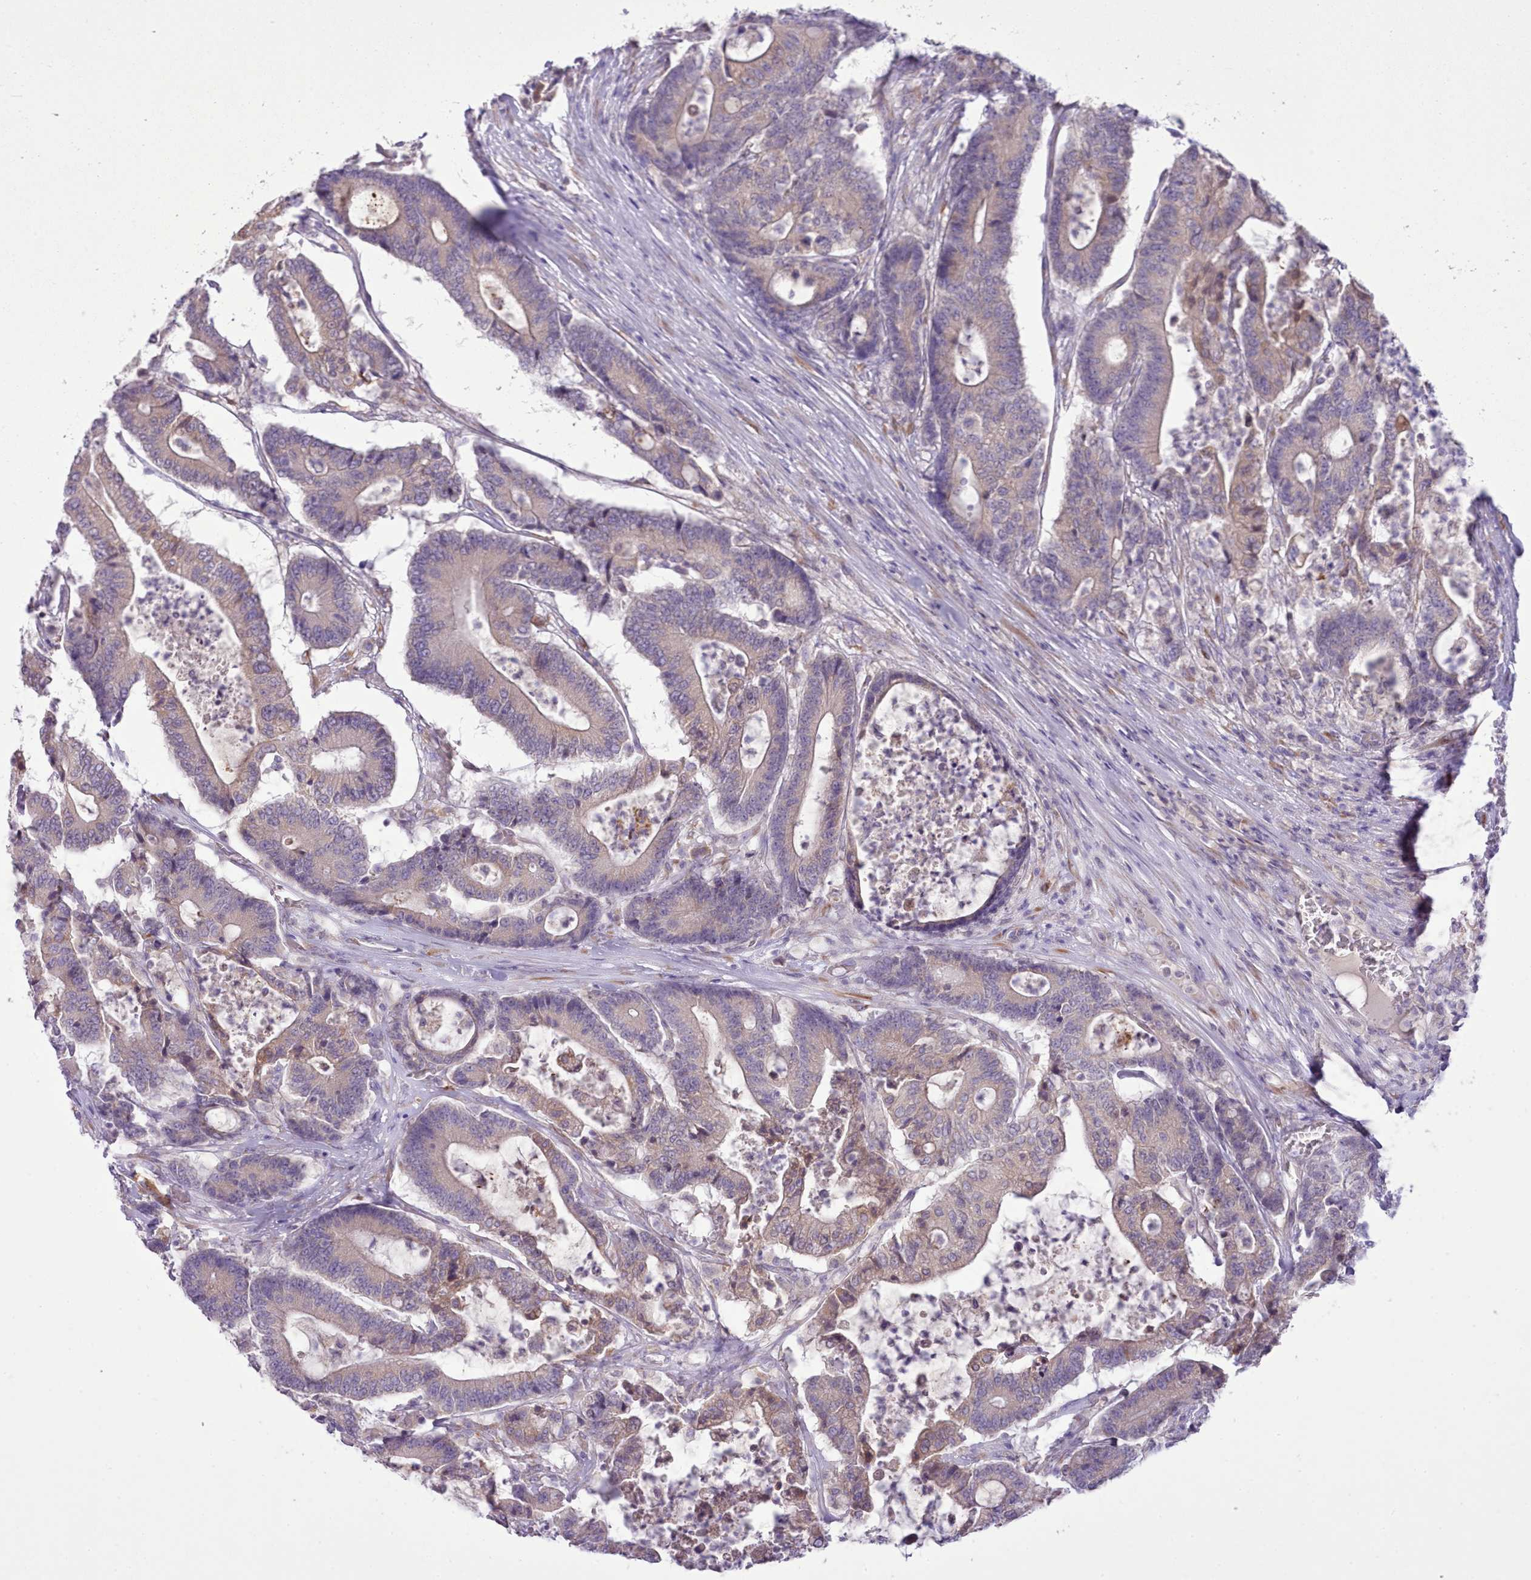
{"staining": {"intensity": "weak", "quantity": "<25%", "location": "cytoplasmic/membranous"}, "tissue": "colorectal cancer", "cell_type": "Tumor cells", "image_type": "cancer", "snomed": [{"axis": "morphology", "description": "Adenocarcinoma, NOS"}, {"axis": "topography", "description": "Colon"}], "caption": "An IHC micrograph of colorectal cancer is shown. There is no staining in tumor cells of colorectal cancer. (DAB (3,3'-diaminobenzidine) IHC, high magnification).", "gene": "CCL1", "patient": {"sex": "female", "age": 84}}